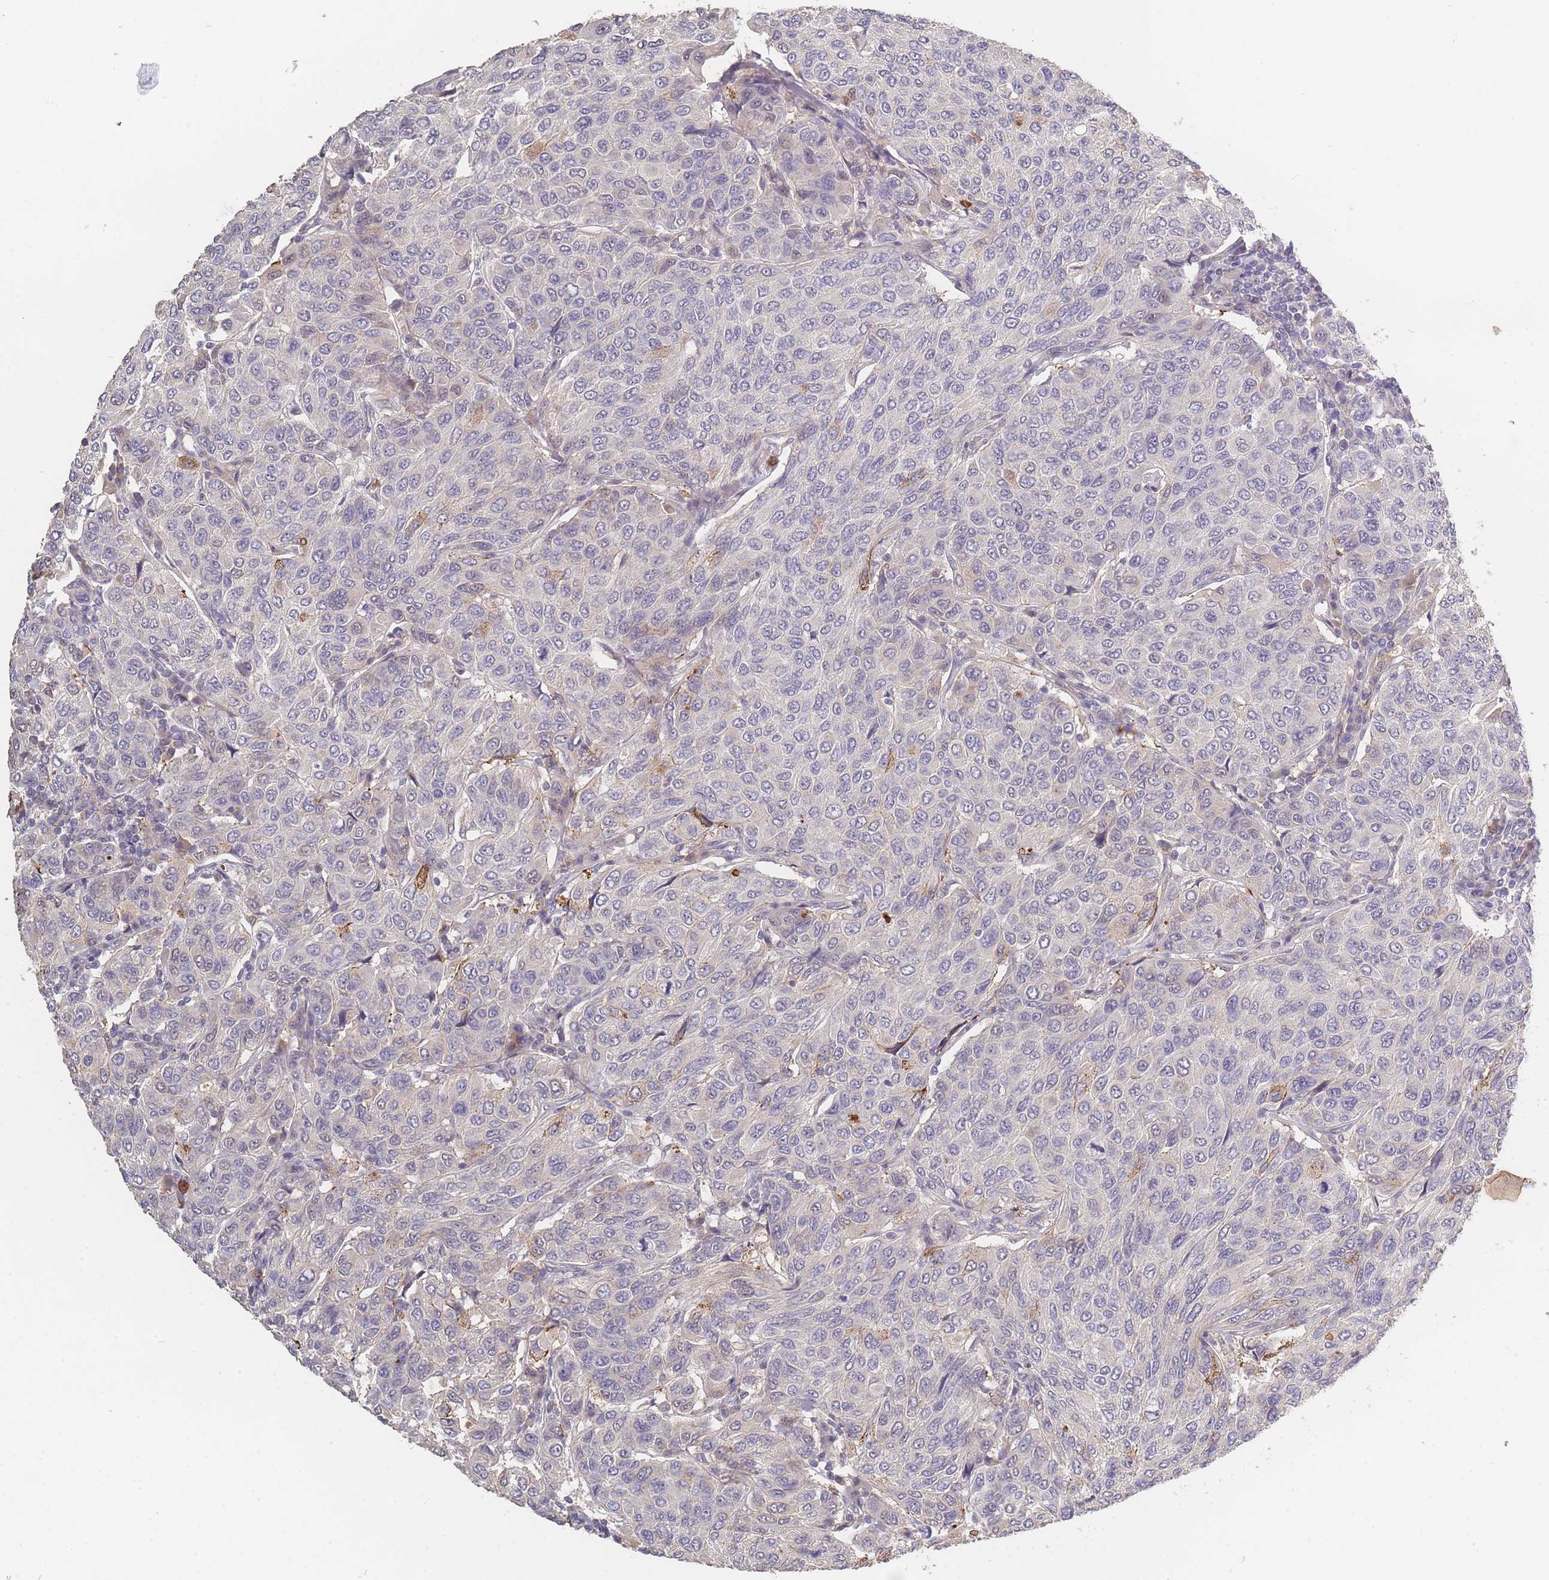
{"staining": {"intensity": "negative", "quantity": "none", "location": "none"}, "tissue": "breast cancer", "cell_type": "Tumor cells", "image_type": "cancer", "snomed": [{"axis": "morphology", "description": "Duct carcinoma"}, {"axis": "topography", "description": "Breast"}], "caption": "A micrograph of human breast infiltrating ductal carcinoma is negative for staining in tumor cells. (DAB immunohistochemistry with hematoxylin counter stain).", "gene": "BST1", "patient": {"sex": "female", "age": 55}}